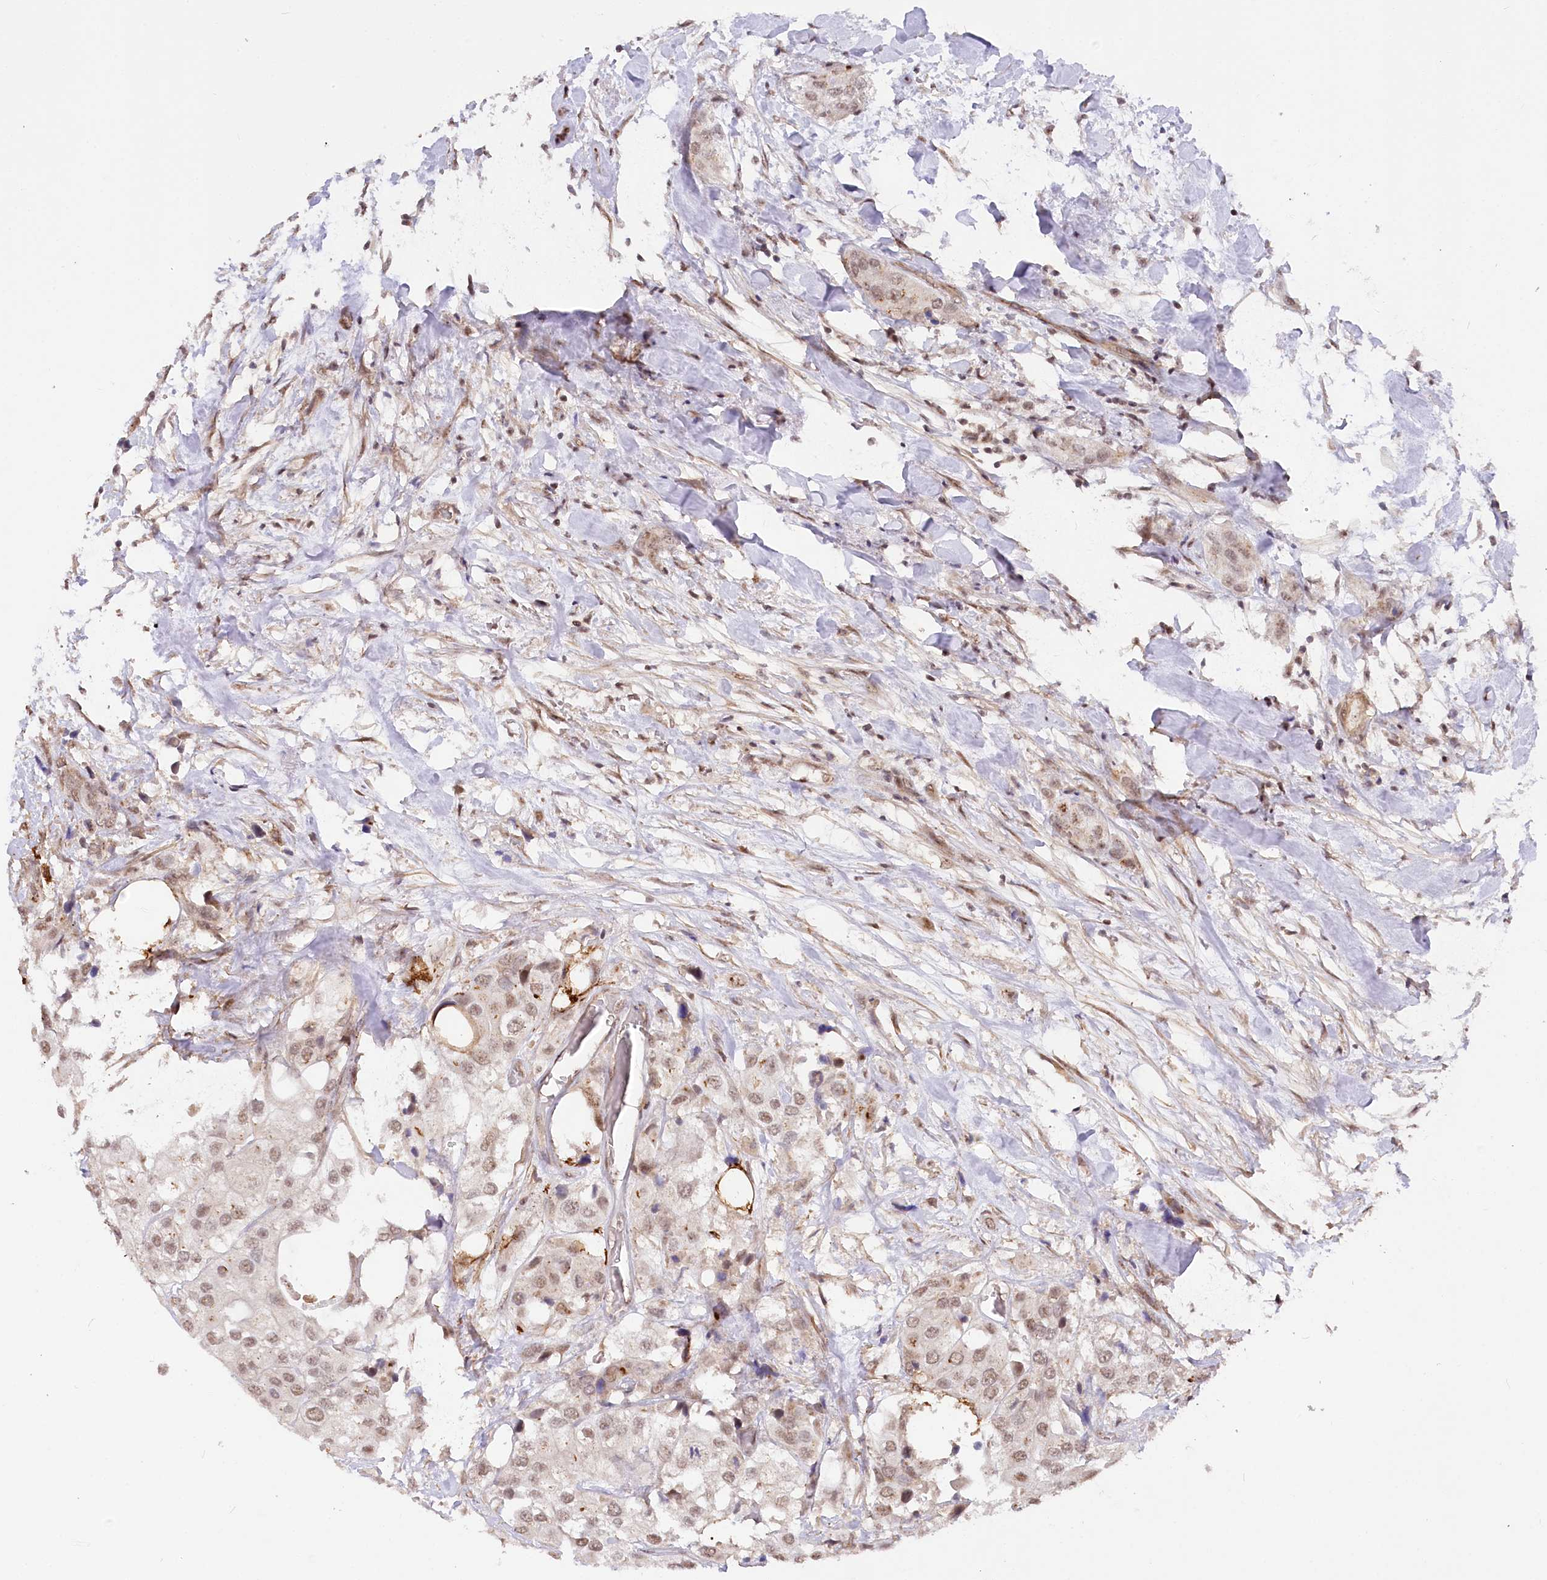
{"staining": {"intensity": "weak", "quantity": ">75%", "location": "nuclear"}, "tissue": "urothelial cancer", "cell_type": "Tumor cells", "image_type": "cancer", "snomed": [{"axis": "morphology", "description": "Urothelial carcinoma, High grade"}, {"axis": "topography", "description": "Urinary bladder"}], "caption": "A micrograph of human urothelial carcinoma (high-grade) stained for a protein shows weak nuclear brown staining in tumor cells.", "gene": "GNL3L", "patient": {"sex": "male", "age": 64}}